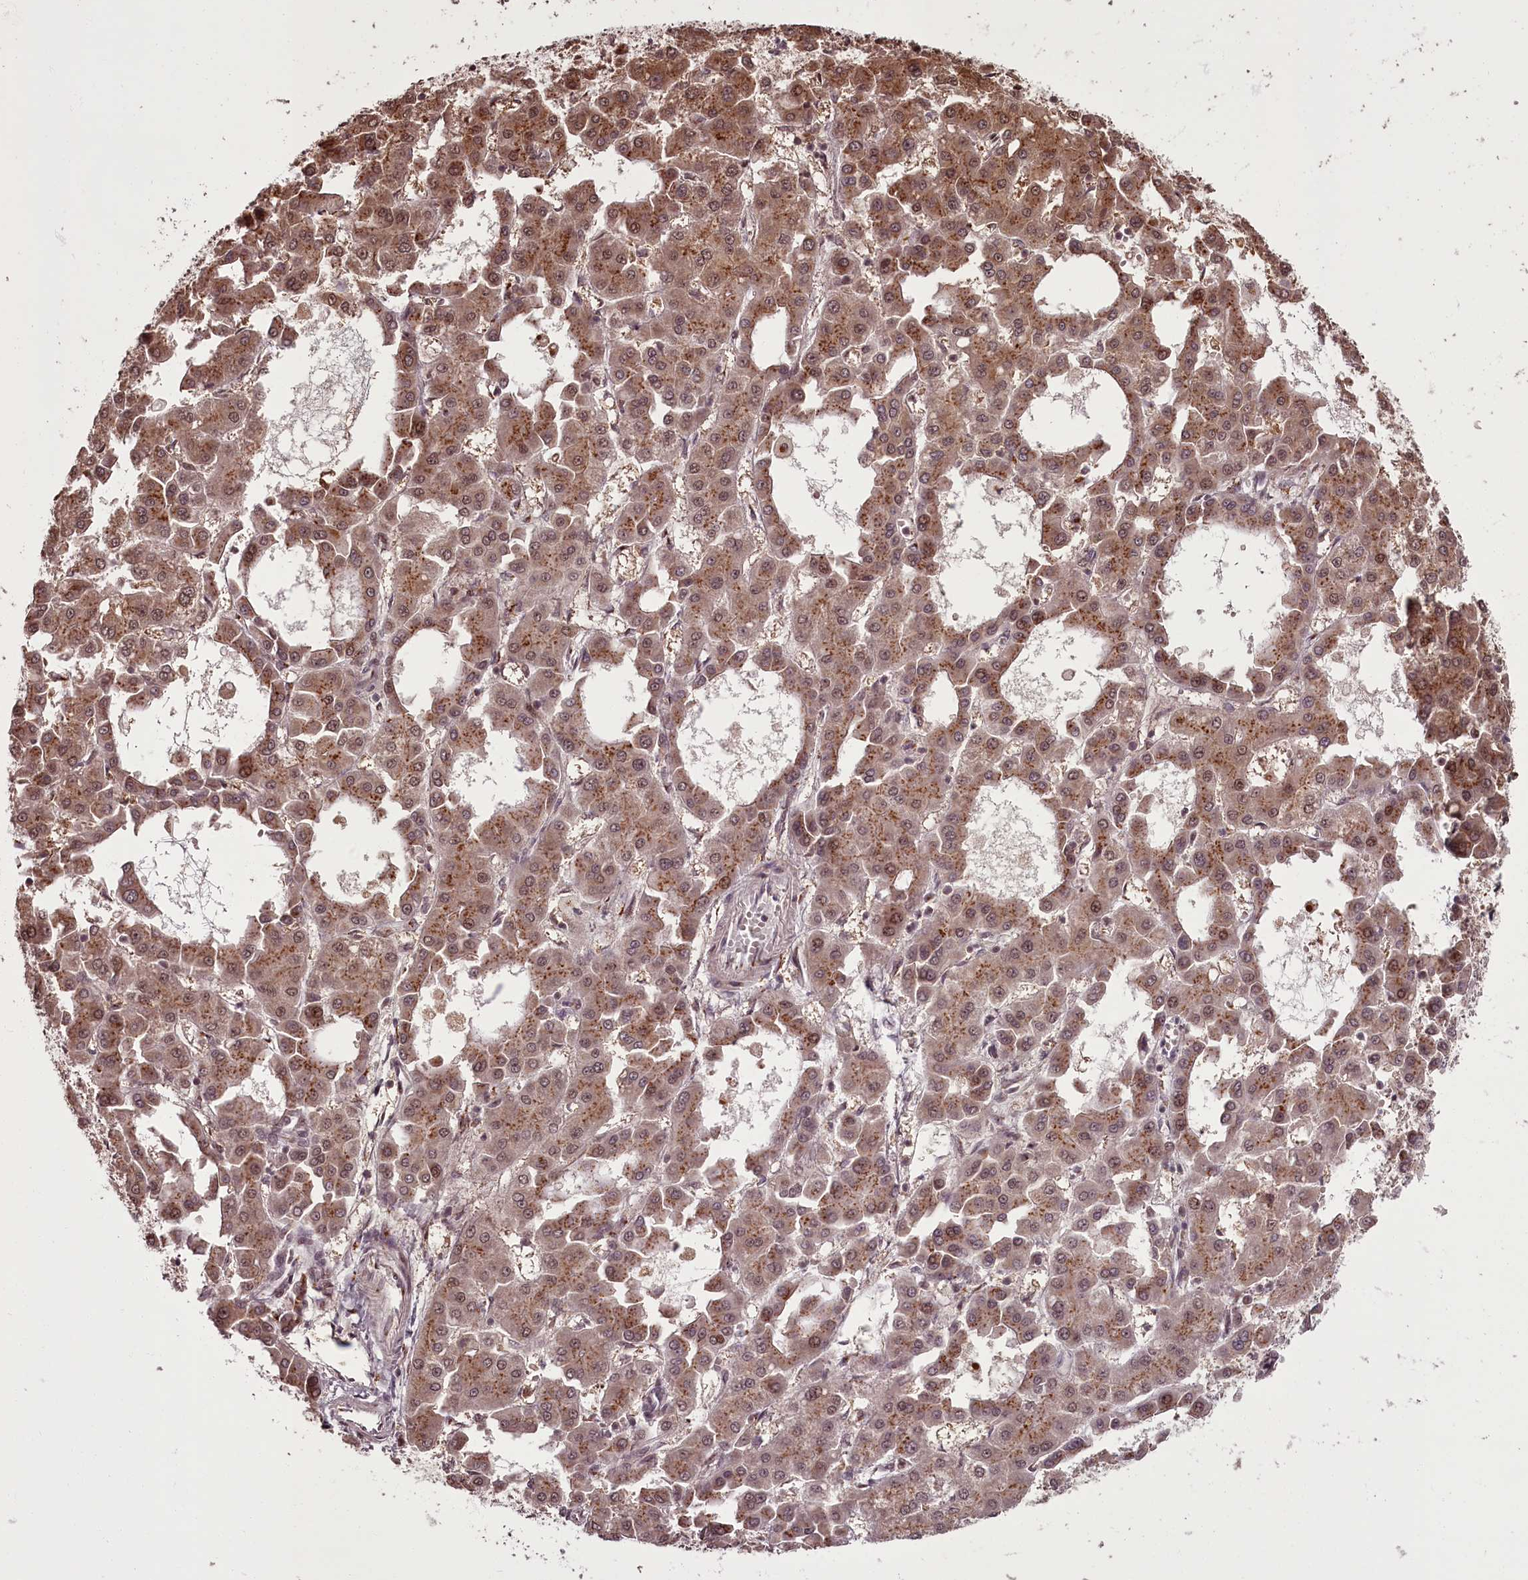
{"staining": {"intensity": "moderate", "quantity": ">75%", "location": "cytoplasmic/membranous,nuclear"}, "tissue": "liver cancer", "cell_type": "Tumor cells", "image_type": "cancer", "snomed": [{"axis": "morphology", "description": "Carcinoma, Hepatocellular, NOS"}, {"axis": "topography", "description": "Liver"}], "caption": "Human liver hepatocellular carcinoma stained with a protein marker demonstrates moderate staining in tumor cells.", "gene": "CEP83", "patient": {"sex": "male", "age": 47}}